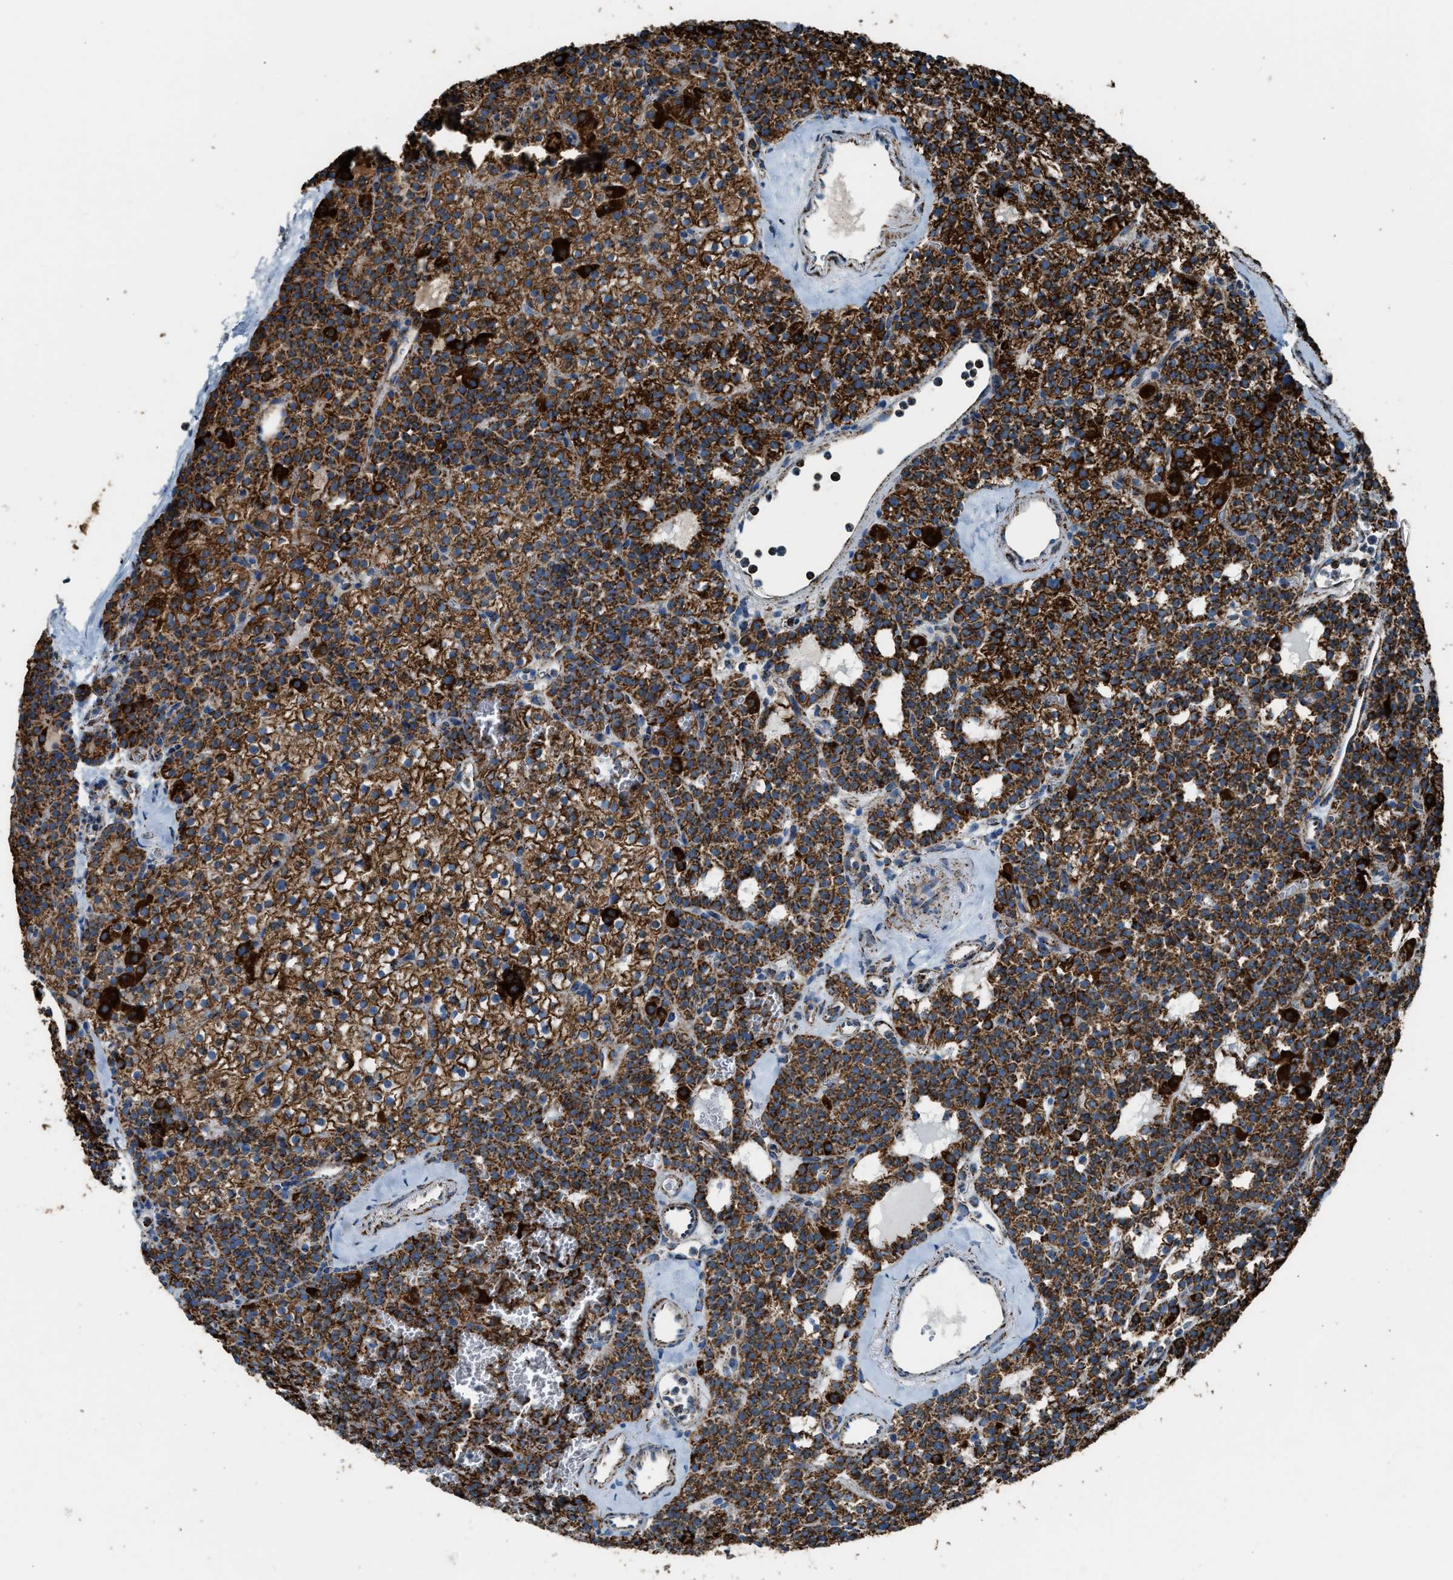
{"staining": {"intensity": "strong", "quantity": ">75%", "location": "cytoplasmic/membranous"}, "tissue": "parathyroid gland", "cell_type": "Glandular cells", "image_type": "normal", "snomed": [{"axis": "morphology", "description": "Normal tissue, NOS"}, {"axis": "morphology", "description": "Adenoma, NOS"}, {"axis": "topography", "description": "Parathyroid gland"}], "caption": "The image reveals staining of unremarkable parathyroid gland, revealing strong cytoplasmic/membranous protein staining (brown color) within glandular cells. (brown staining indicates protein expression, while blue staining denotes nuclei).", "gene": "MDH2", "patient": {"sex": "female", "age": 74}}